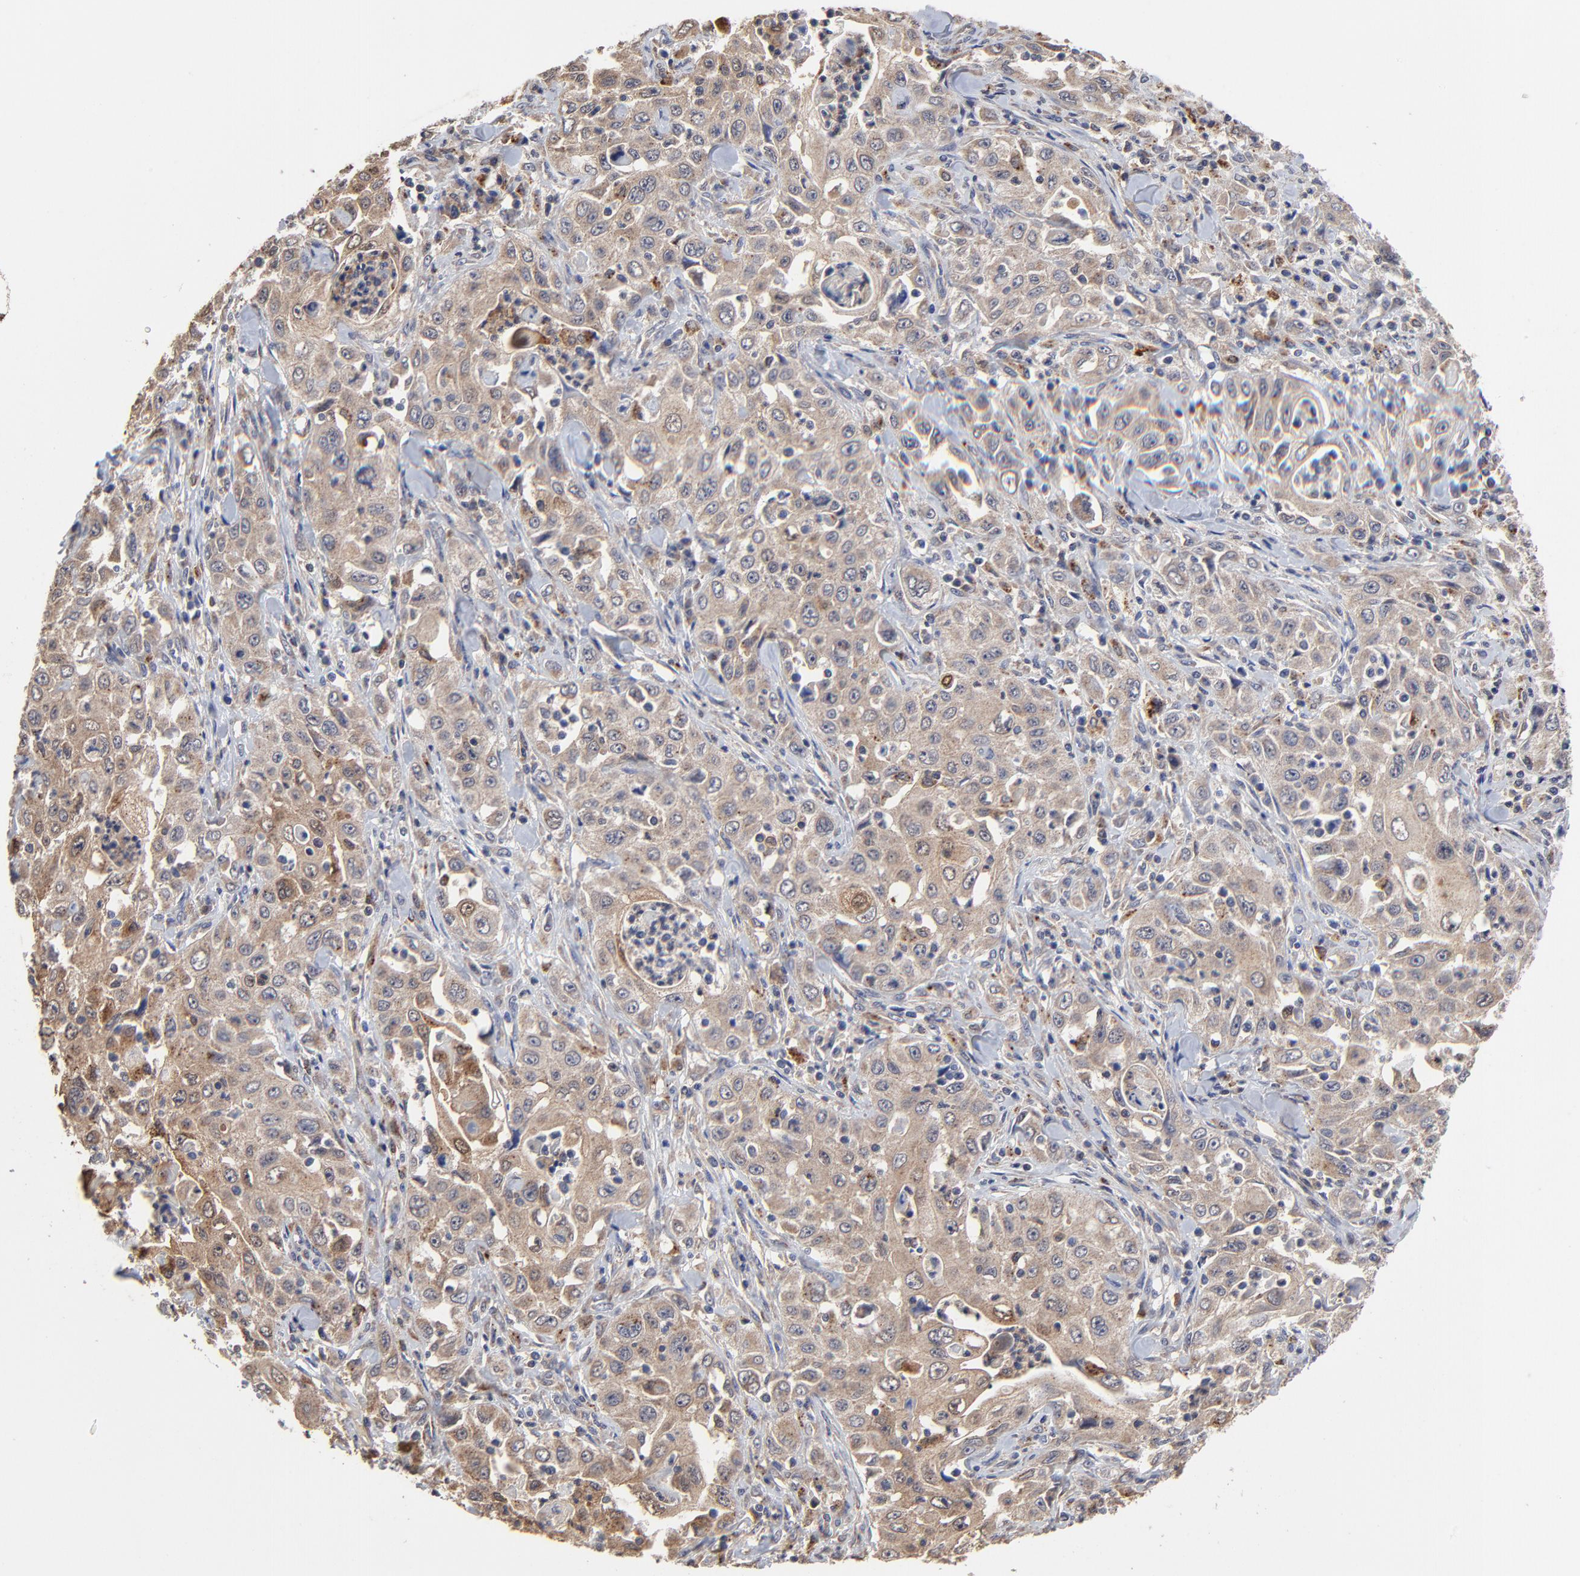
{"staining": {"intensity": "moderate", "quantity": ">75%", "location": "cytoplasmic/membranous"}, "tissue": "pancreatic cancer", "cell_type": "Tumor cells", "image_type": "cancer", "snomed": [{"axis": "morphology", "description": "Adenocarcinoma, NOS"}, {"axis": "topography", "description": "Pancreas"}], "caption": "Pancreatic cancer (adenocarcinoma) was stained to show a protein in brown. There is medium levels of moderate cytoplasmic/membranous staining in approximately >75% of tumor cells.", "gene": "LGALS3", "patient": {"sex": "male", "age": 70}}